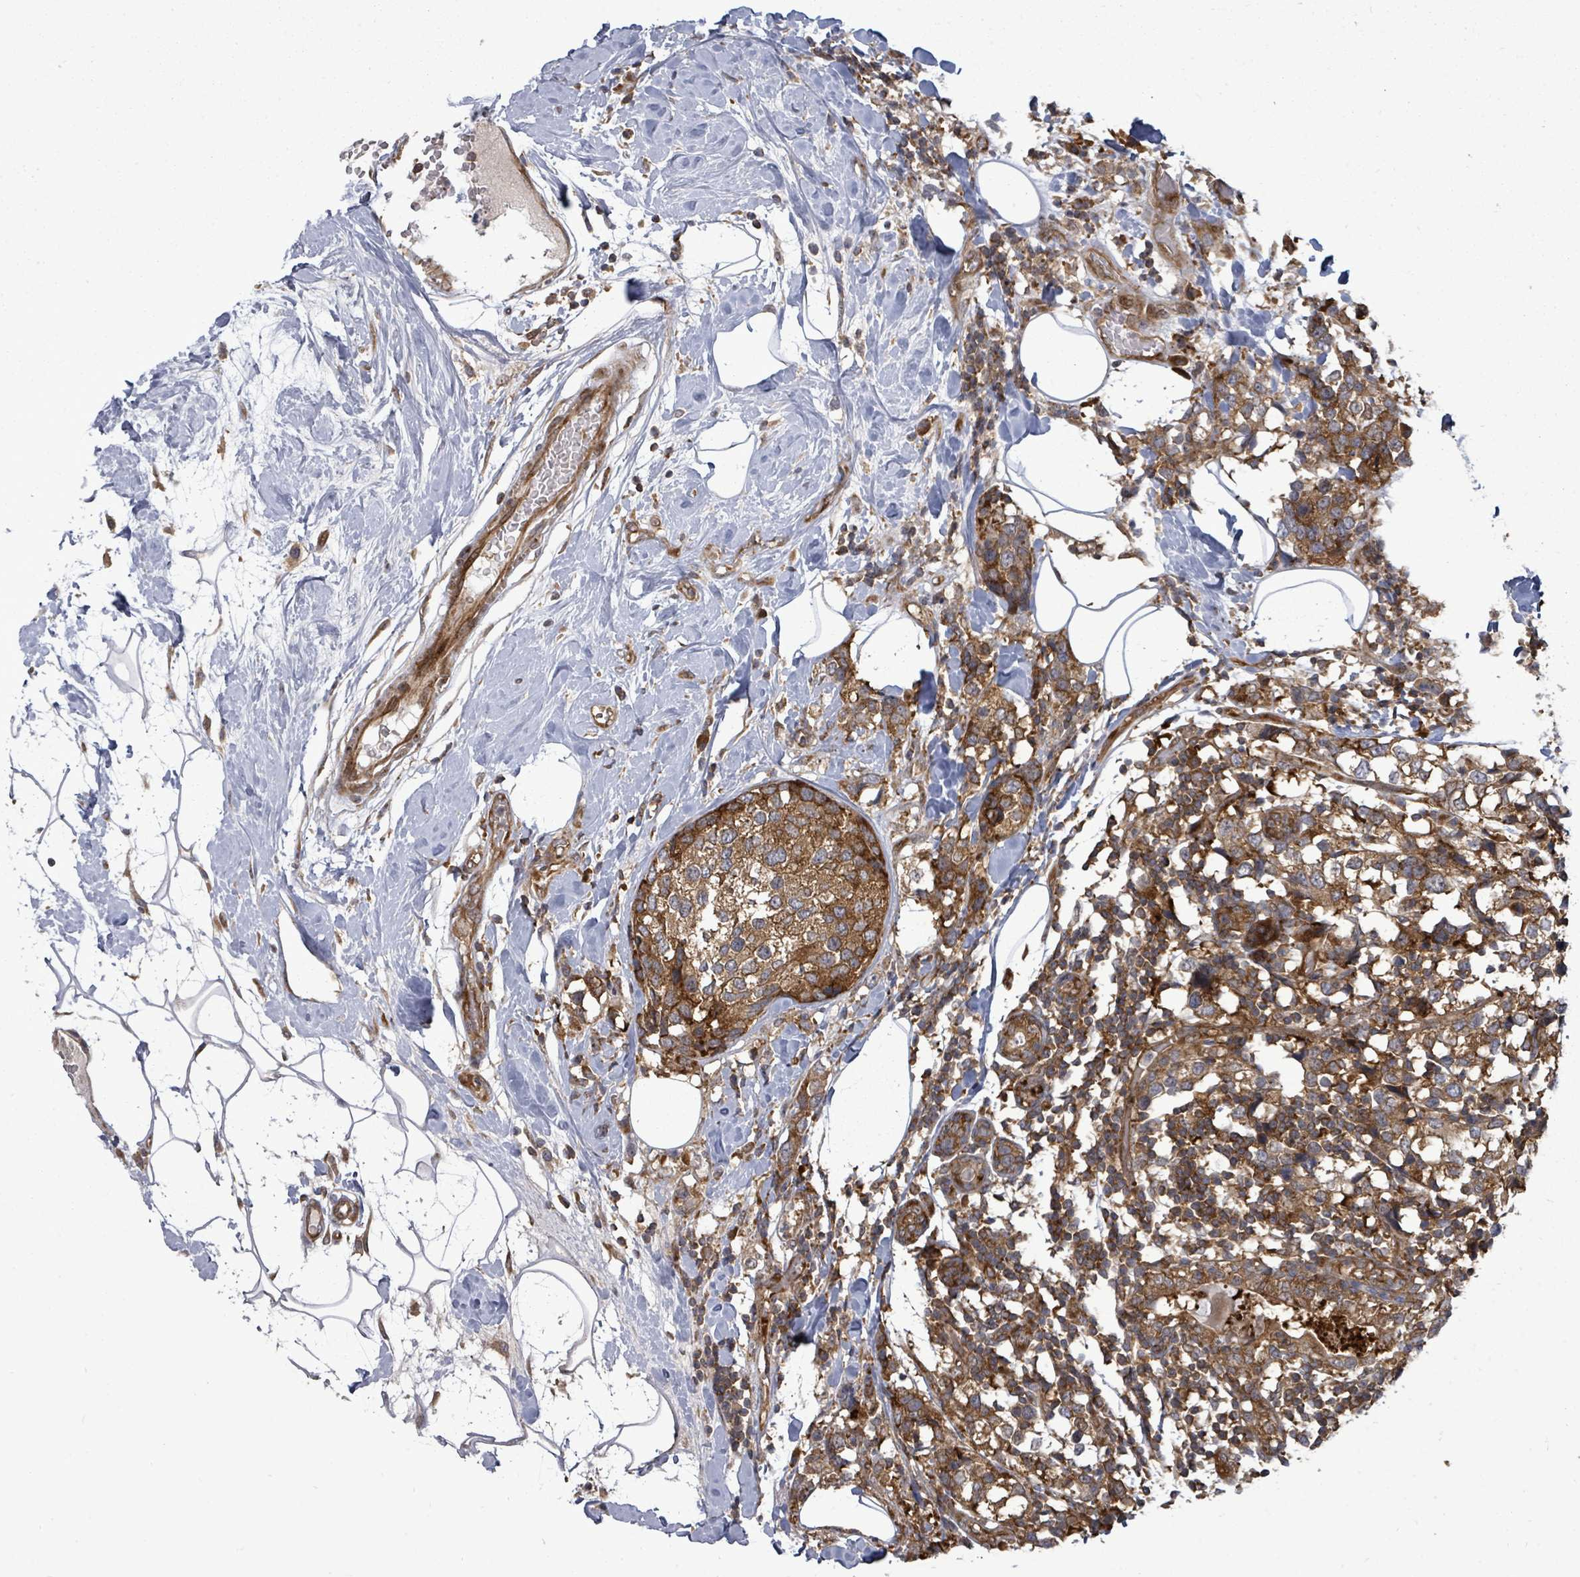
{"staining": {"intensity": "moderate", "quantity": ">75%", "location": "cytoplasmic/membranous"}, "tissue": "breast cancer", "cell_type": "Tumor cells", "image_type": "cancer", "snomed": [{"axis": "morphology", "description": "Lobular carcinoma"}, {"axis": "topography", "description": "Breast"}], "caption": "Immunohistochemical staining of human breast cancer (lobular carcinoma) demonstrates moderate cytoplasmic/membranous protein staining in about >75% of tumor cells.", "gene": "EIF3C", "patient": {"sex": "female", "age": 59}}